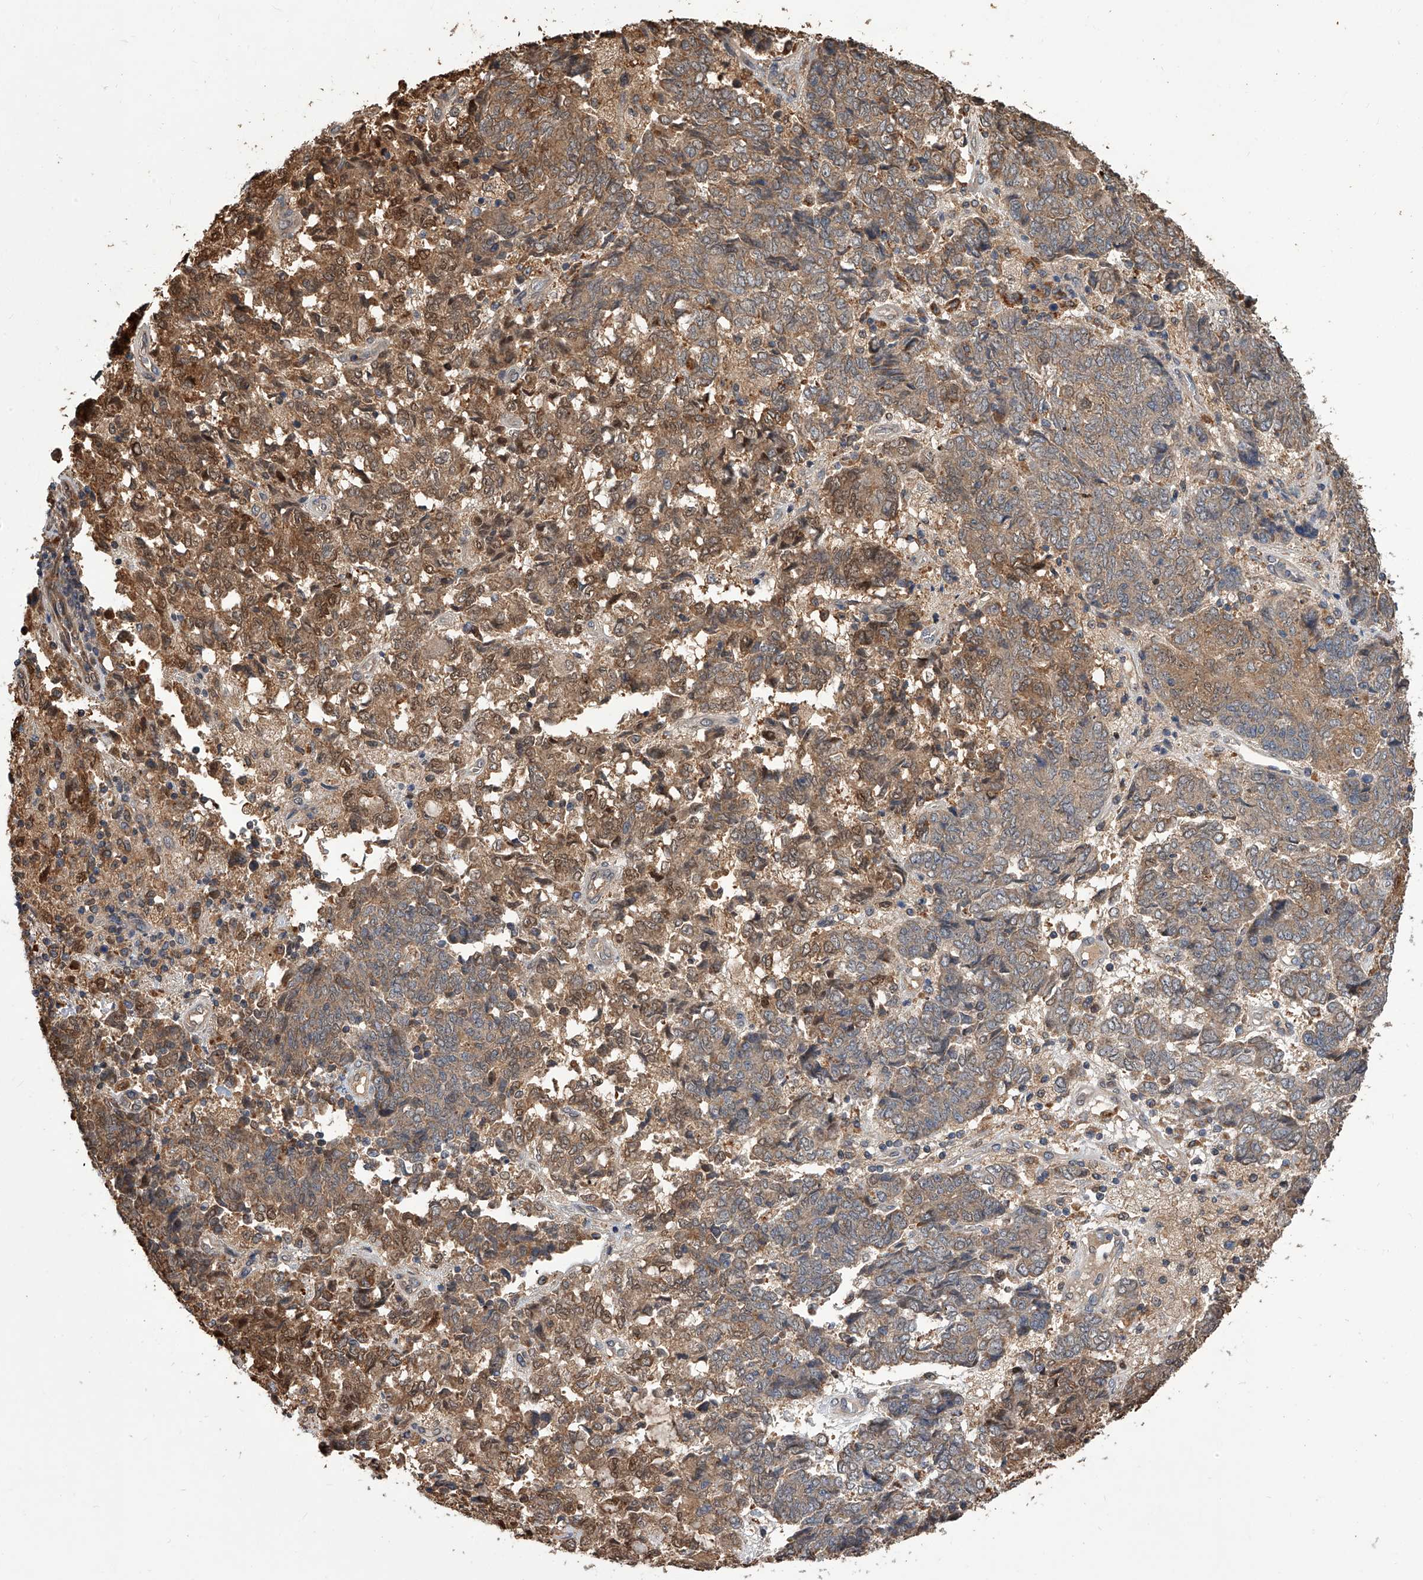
{"staining": {"intensity": "moderate", "quantity": ">75%", "location": "cytoplasmic/membranous"}, "tissue": "endometrial cancer", "cell_type": "Tumor cells", "image_type": "cancer", "snomed": [{"axis": "morphology", "description": "Adenocarcinoma, NOS"}, {"axis": "topography", "description": "Endometrium"}], "caption": "Protein staining of endometrial adenocarcinoma tissue shows moderate cytoplasmic/membranous staining in approximately >75% of tumor cells. The protein is stained brown, and the nuclei are stained in blue (DAB IHC with brightfield microscopy, high magnification).", "gene": "GMDS", "patient": {"sex": "female", "age": 80}}